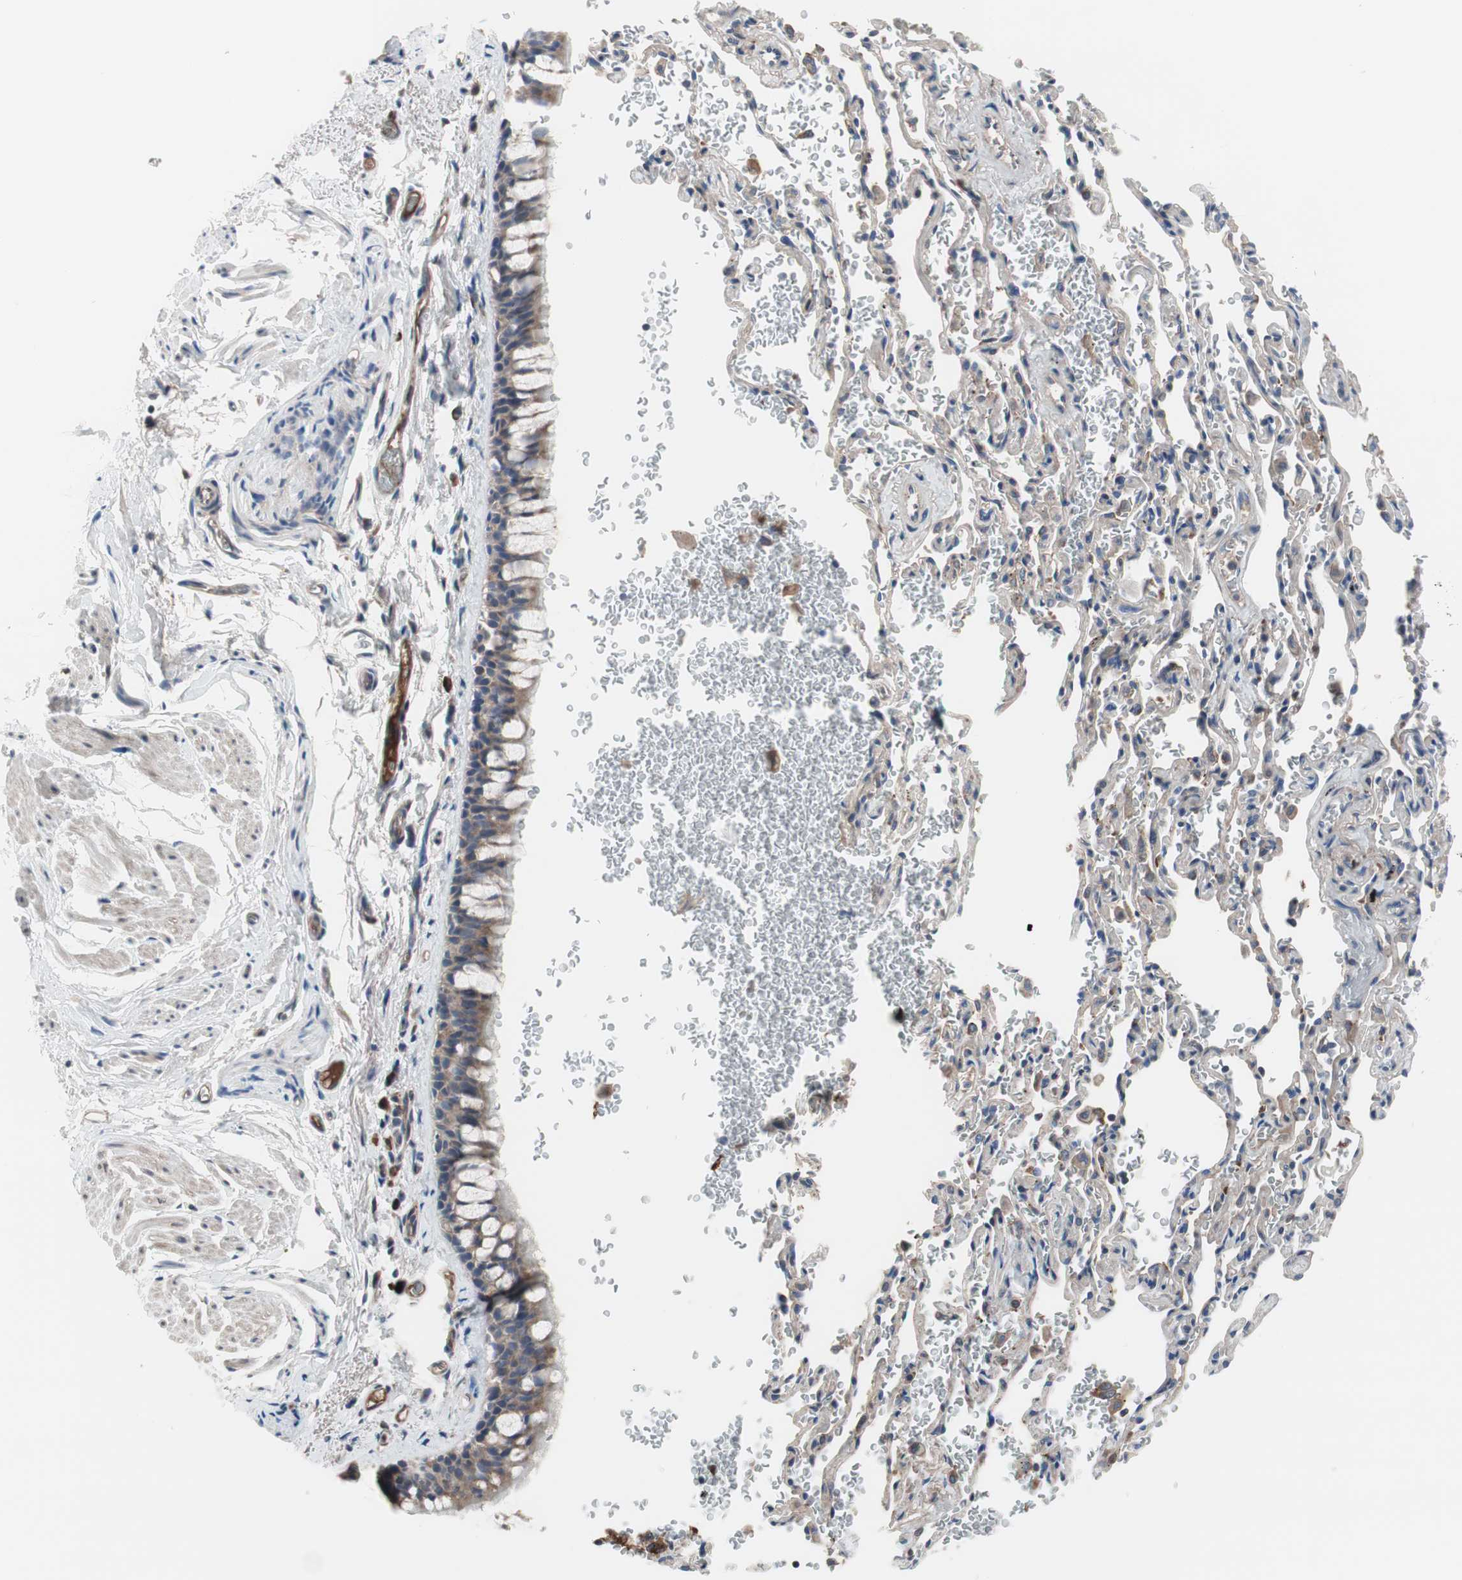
{"staining": {"intensity": "moderate", "quantity": ">75%", "location": "cytoplasmic/membranous"}, "tissue": "bronchus", "cell_type": "Respiratory epithelial cells", "image_type": "normal", "snomed": [{"axis": "morphology", "description": "Normal tissue, NOS"}, {"axis": "morphology", "description": "Malignant melanoma, Metastatic site"}, {"axis": "topography", "description": "Bronchus"}, {"axis": "topography", "description": "Lung"}], "caption": "Respiratory epithelial cells reveal medium levels of moderate cytoplasmic/membranous expression in approximately >75% of cells in benign bronchus.", "gene": "KANSL1", "patient": {"sex": "male", "age": 64}}